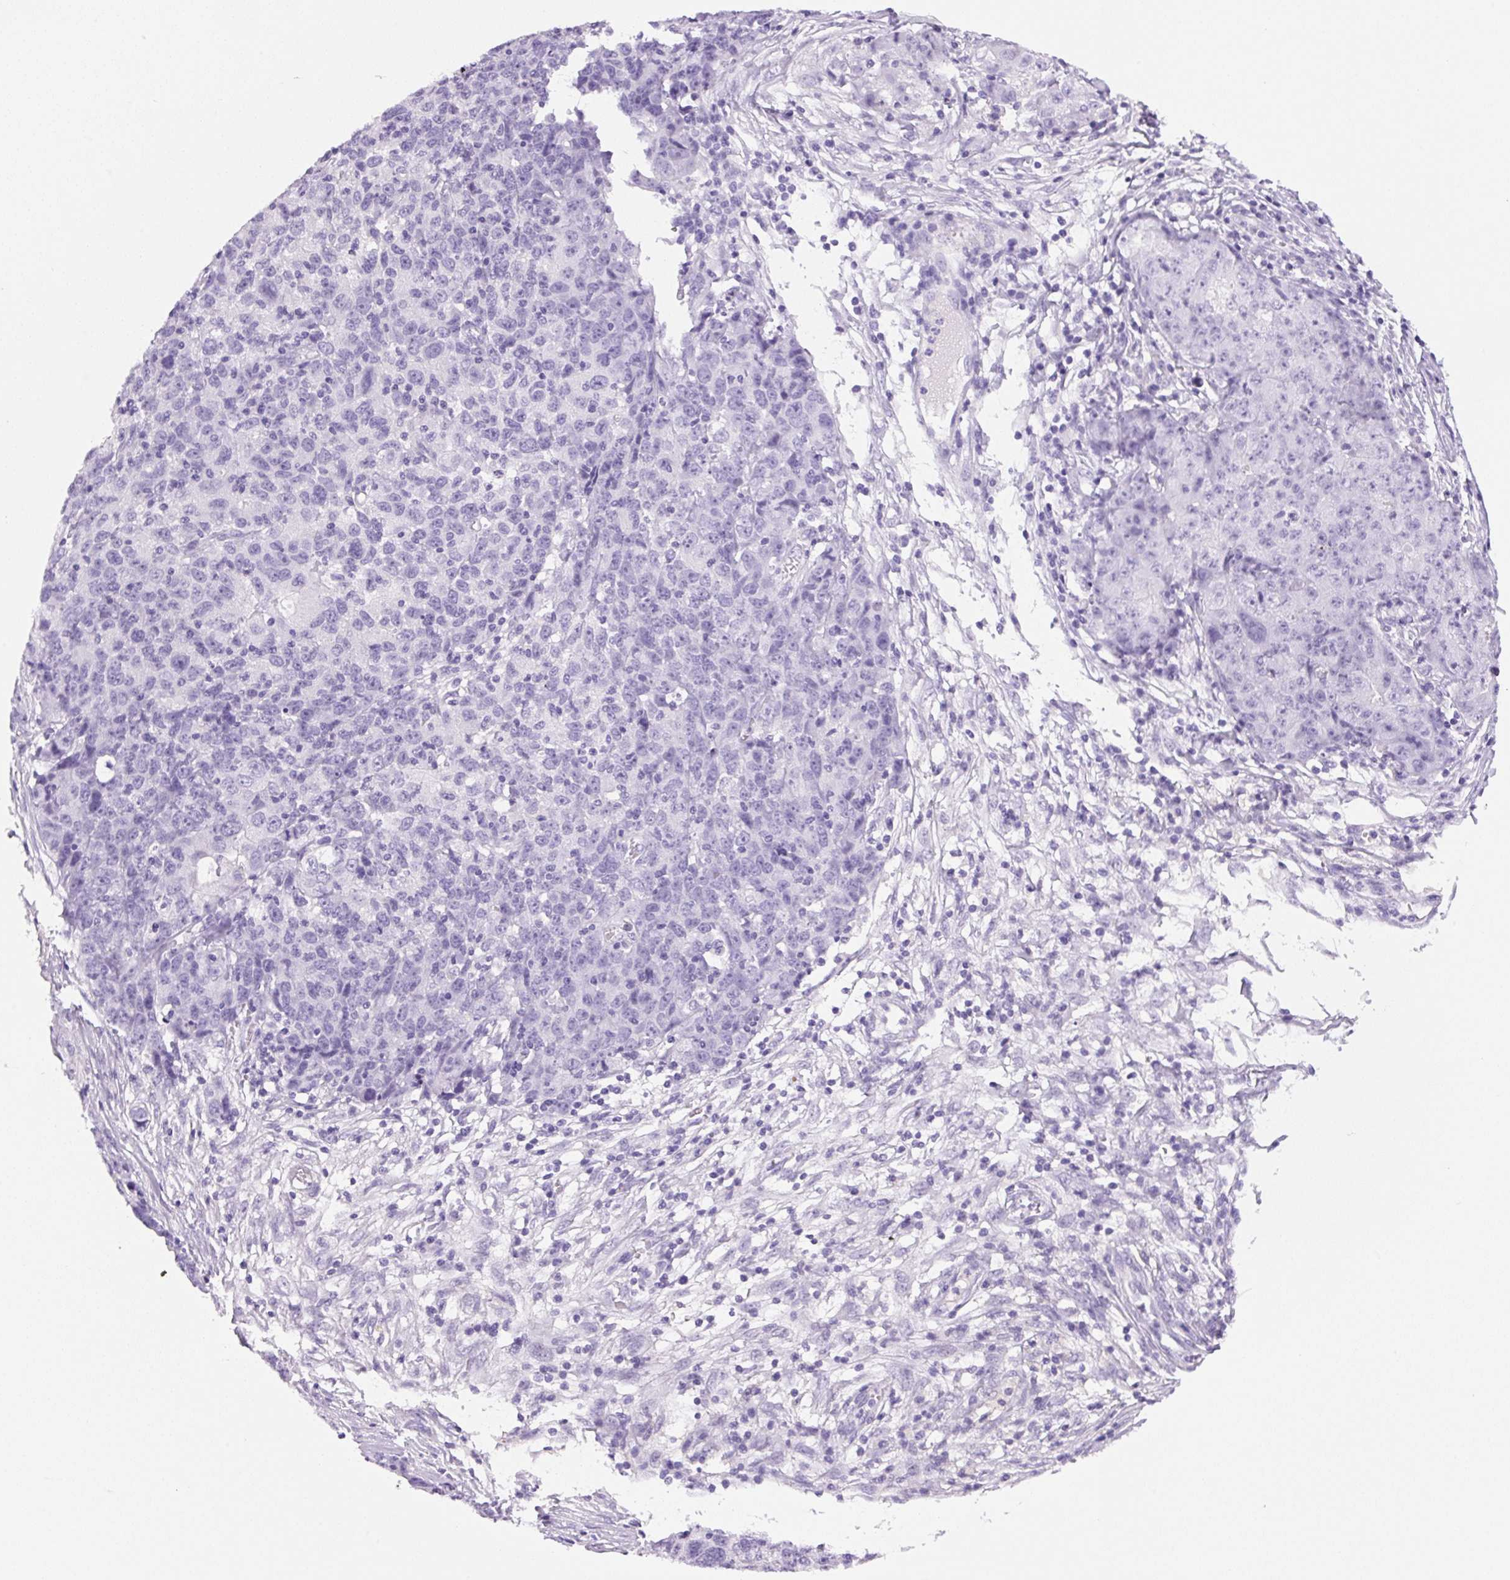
{"staining": {"intensity": "negative", "quantity": "none", "location": "none"}, "tissue": "ovarian cancer", "cell_type": "Tumor cells", "image_type": "cancer", "snomed": [{"axis": "morphology", "description": "Carcinoma, endometroid"}, {"axis": "topography", "description": "Ovary"}], "caption": "A photomicrograph of human ovarian endometroid carcinoma is negative for staining in tumor cells.", "gene": "PRRT1", "patient": {"sex": "female", "age": 42}}